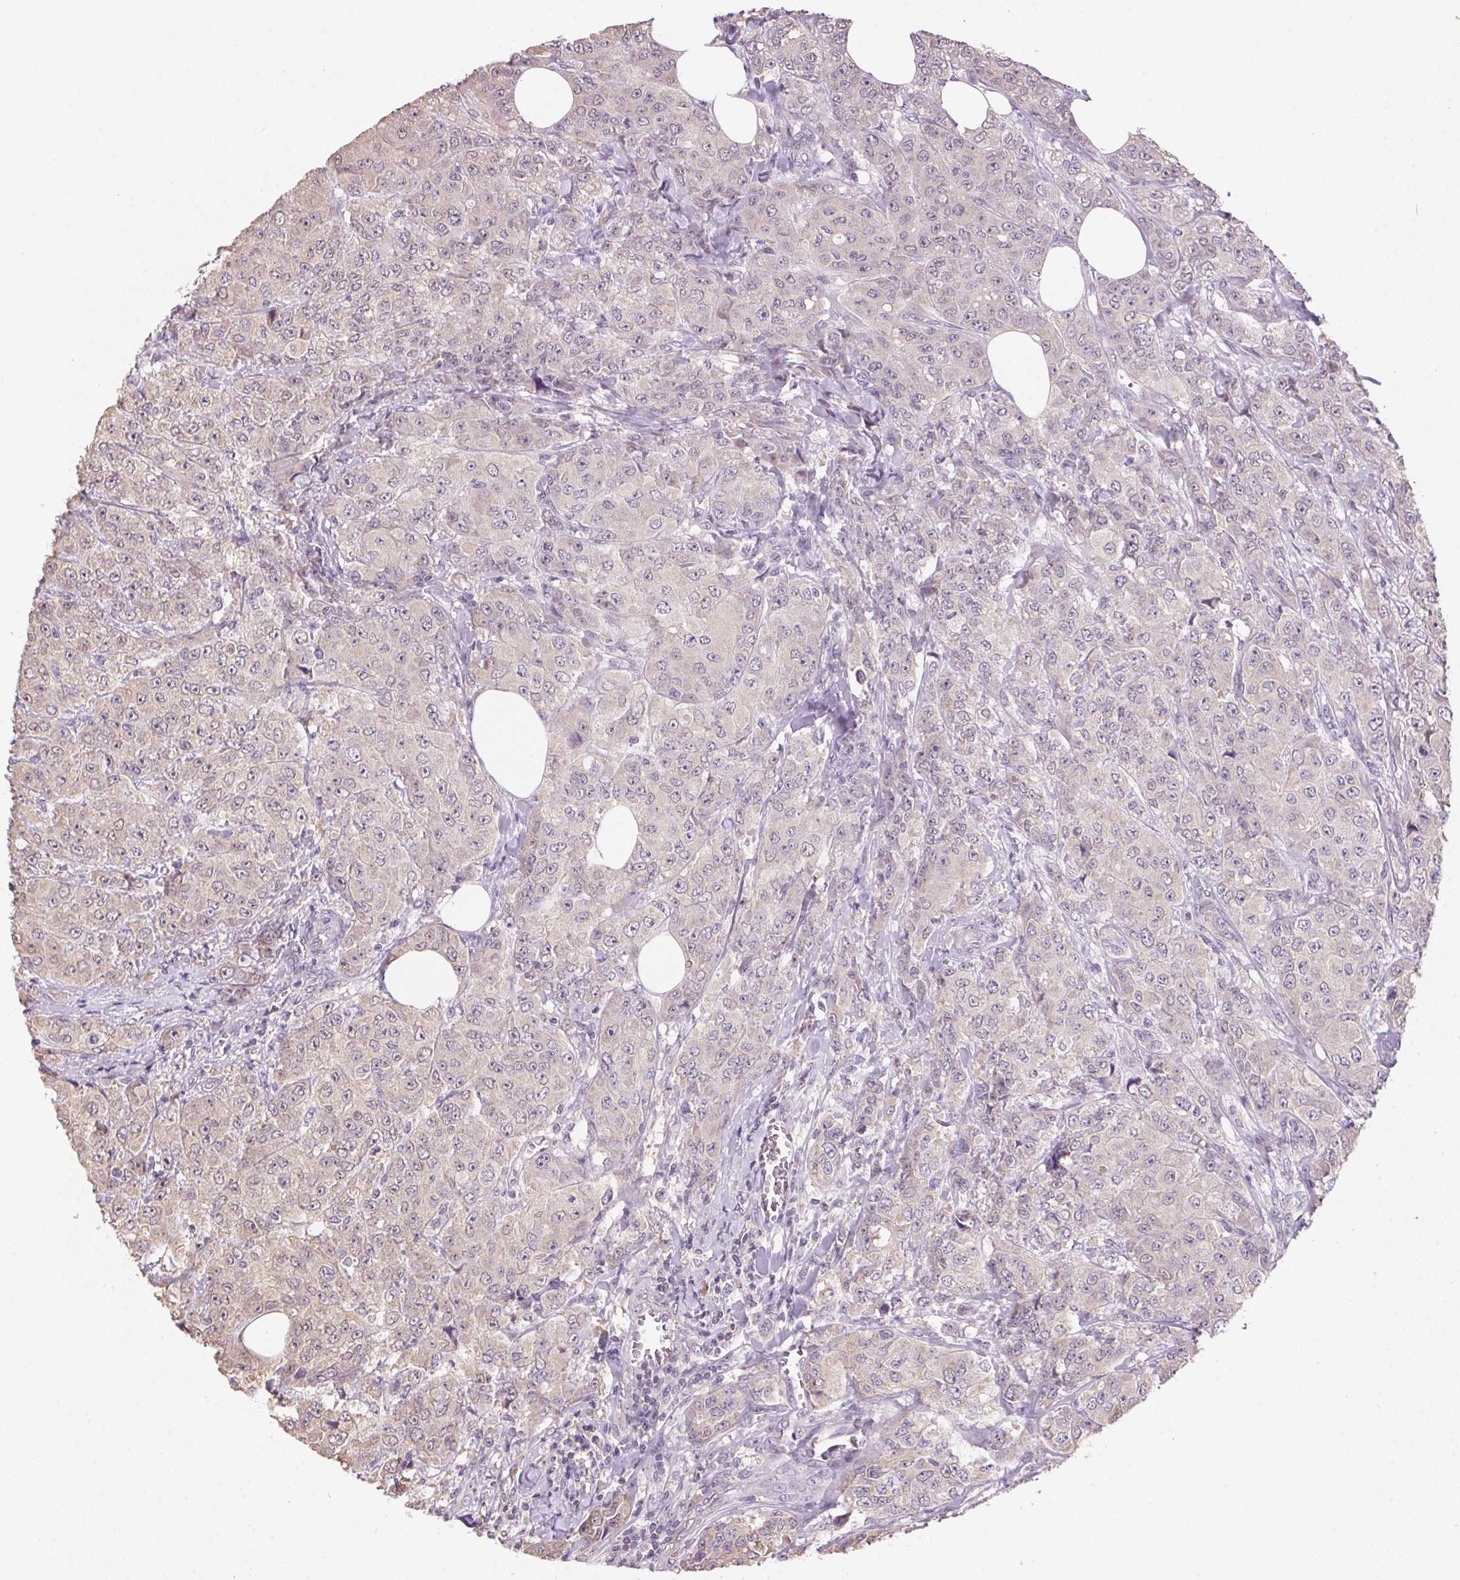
{"staining": {"intensity": "negative", "quantity": "none", "location": "none"}, "tissue": "breast cancer", "cell_type": "Tumor cells", "image_type": "cancer", "snomed": [{"axis": "morphology", "description": "Normal tissue, NOS"}, {"axis": "morphology", "description": "Duct carcinoma"}, {"axis": "topography", "description": "Breast"}], "caption": "A histopathology image of human intraductal carcinoma (breast) is negative for staining in tumor cells. Nuclei are stained in blue.", "gene": "ALDH8A1", "patient": {"sex": "female", "age": 43}}